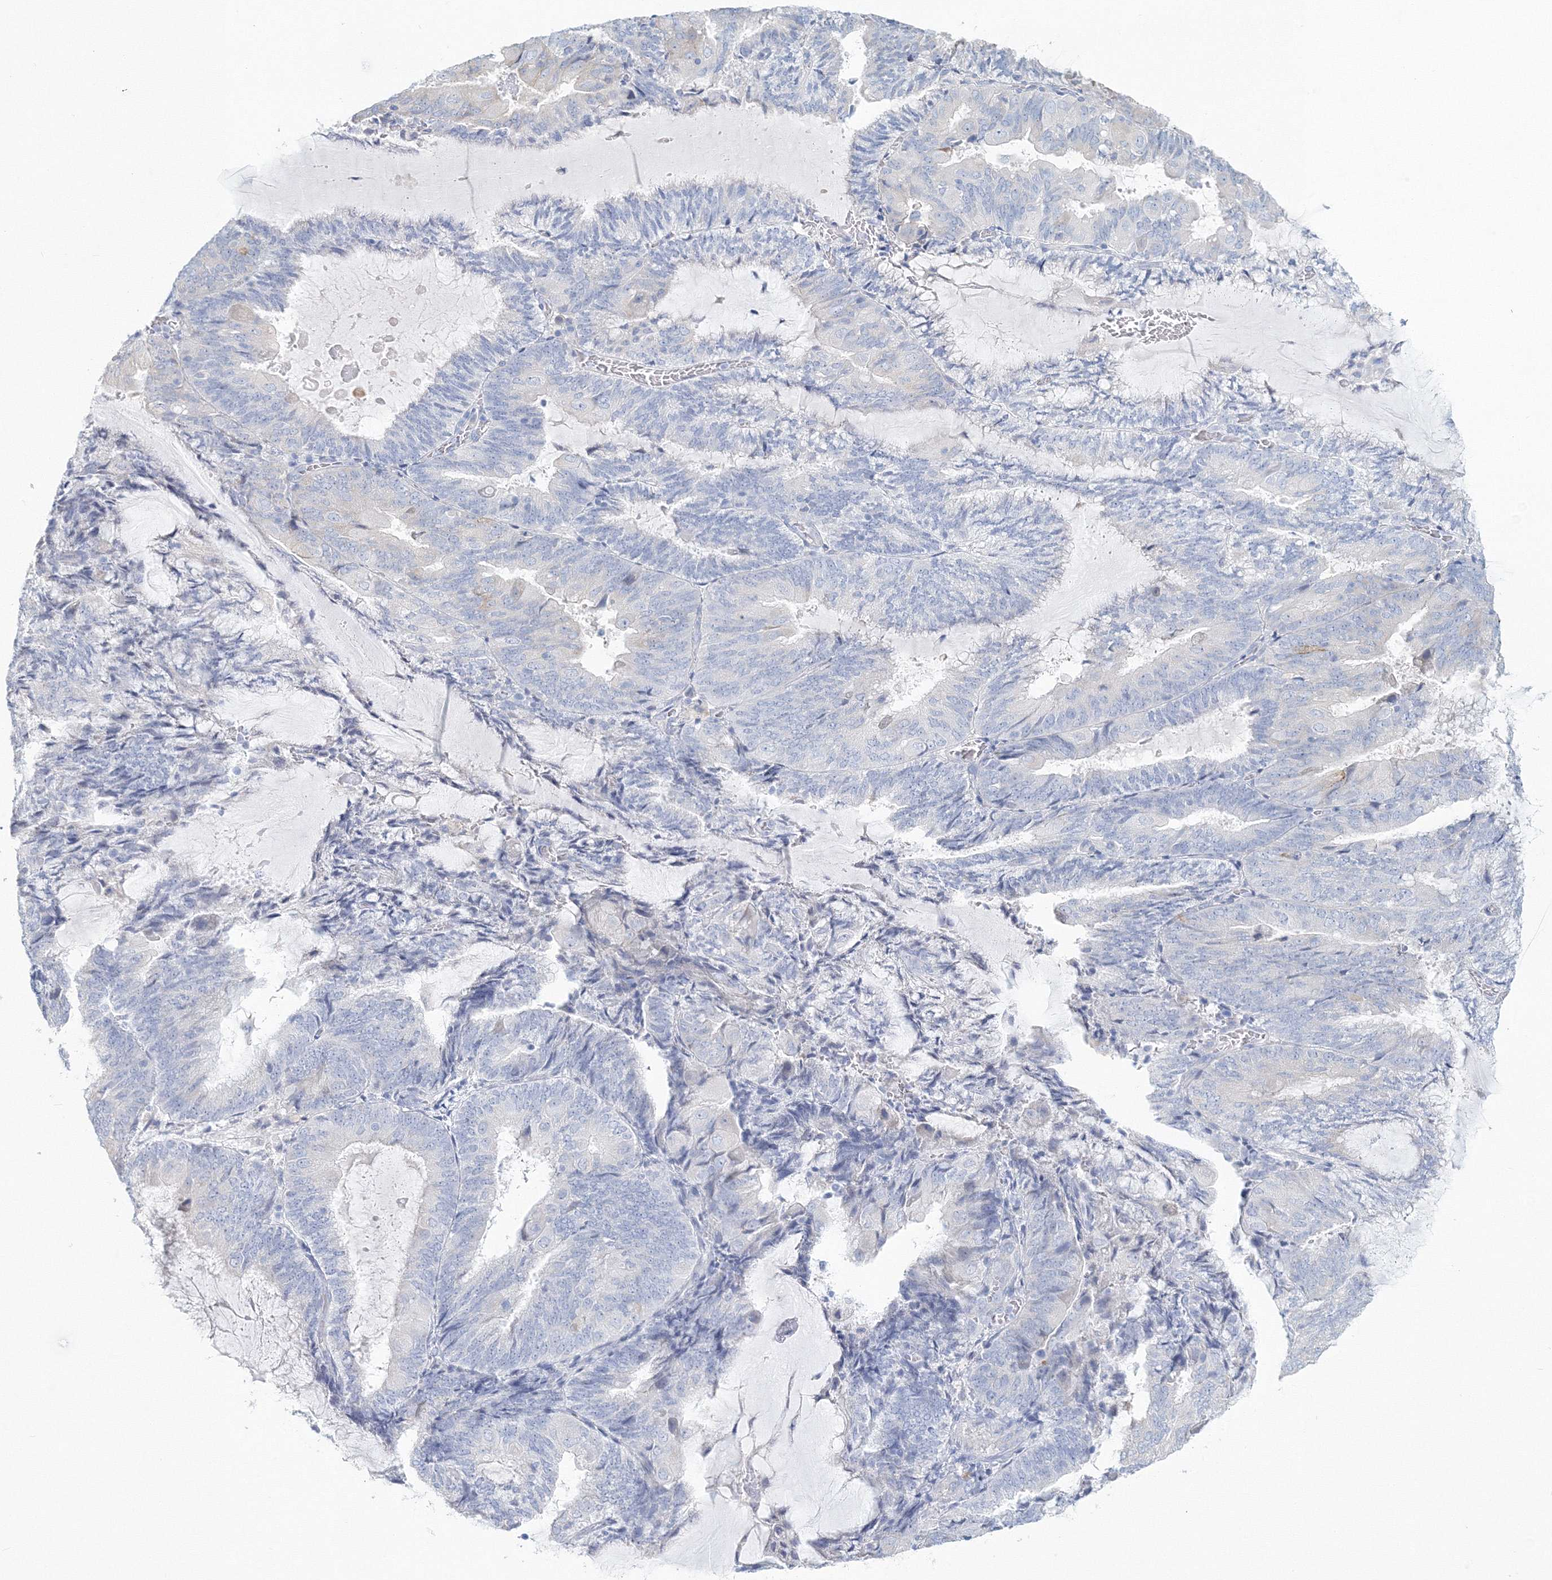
{"staining": {"intensity": "negative", "quantity": "none", "location": "none"}, "tissue": "endometrial cancer", "cell_type": "Tumor cells", "image_type": "cancer", "snomed": [{"axis": "morphology", "description": "Adenocarcinoma, NOS"}, {"axis": "topography", "description": "Endometrium"}], "caption": "Endometrial cancer was stained to show a protein in brown. There is no significant positivity in tumor cells. The staining was performed using DAB (3,3'-diaminobenzidine) to visualize the protein expression in brown, while the nuclei were stained in blue with hematoxylin (Magnification: 20x).", "gene": "VSIG1", "patient": {"sex": "female", "age": 81}}